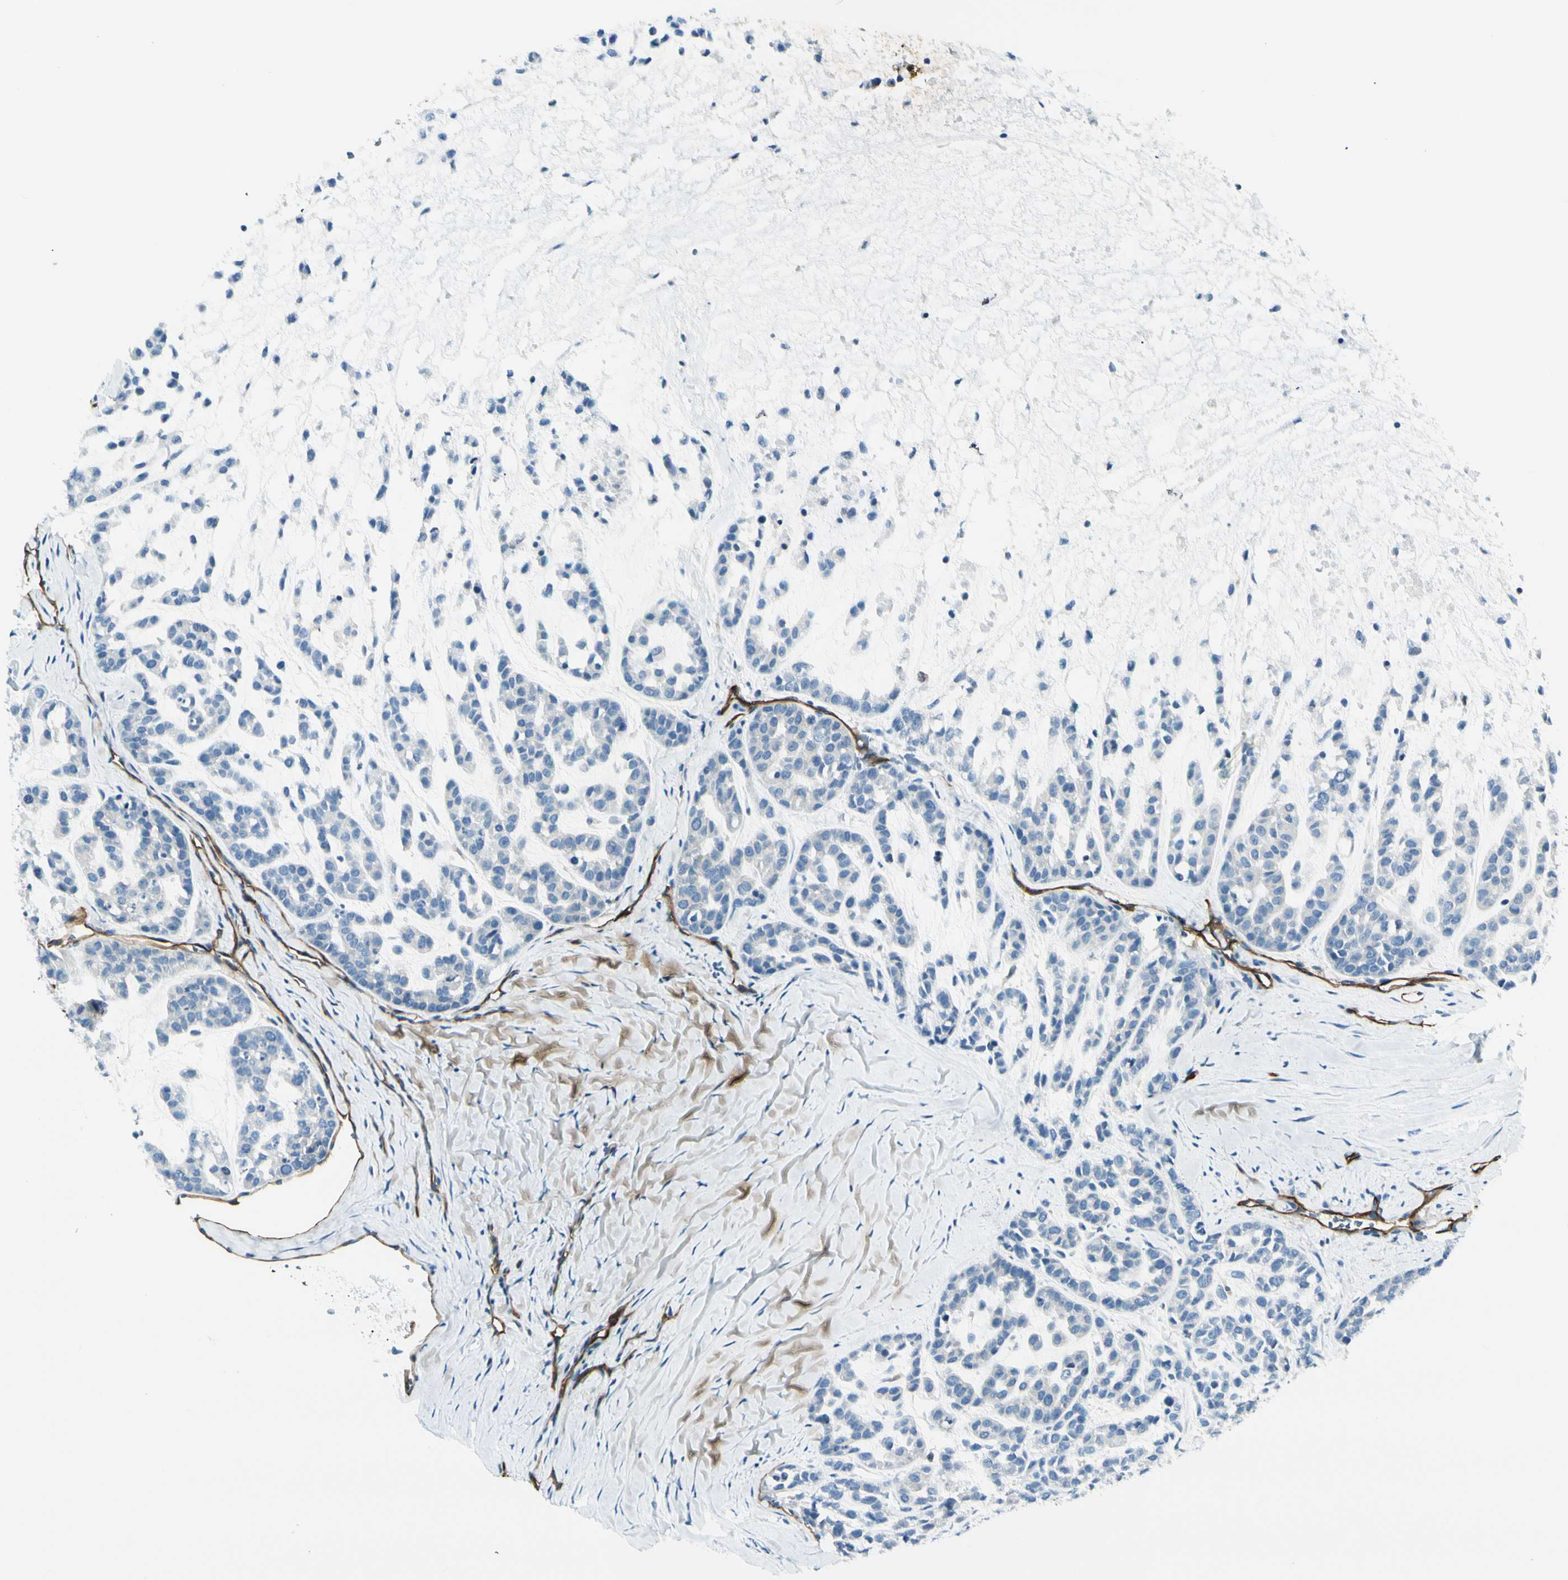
{"staining": {"intensity": "negative", "quantity": "none", "location": "none"}, "tissue": "head and neck cancer", "cell_type": "Tumor cells", "image_type": "cancer", "snomed": [{"axis": "morphology", "description": "Adenocarcinoma, NOS"}, {"axis": "morphology", "description": "Adenoma, NOS"}, {"axis": "topography", "description": "Head-Neck"}], "caption": "Protein analysis of adenoma (head and neck) exhibits no significant staining in tumor cells.", "gene": "CD93", "patient": {"sex": "female", "age": 55}}